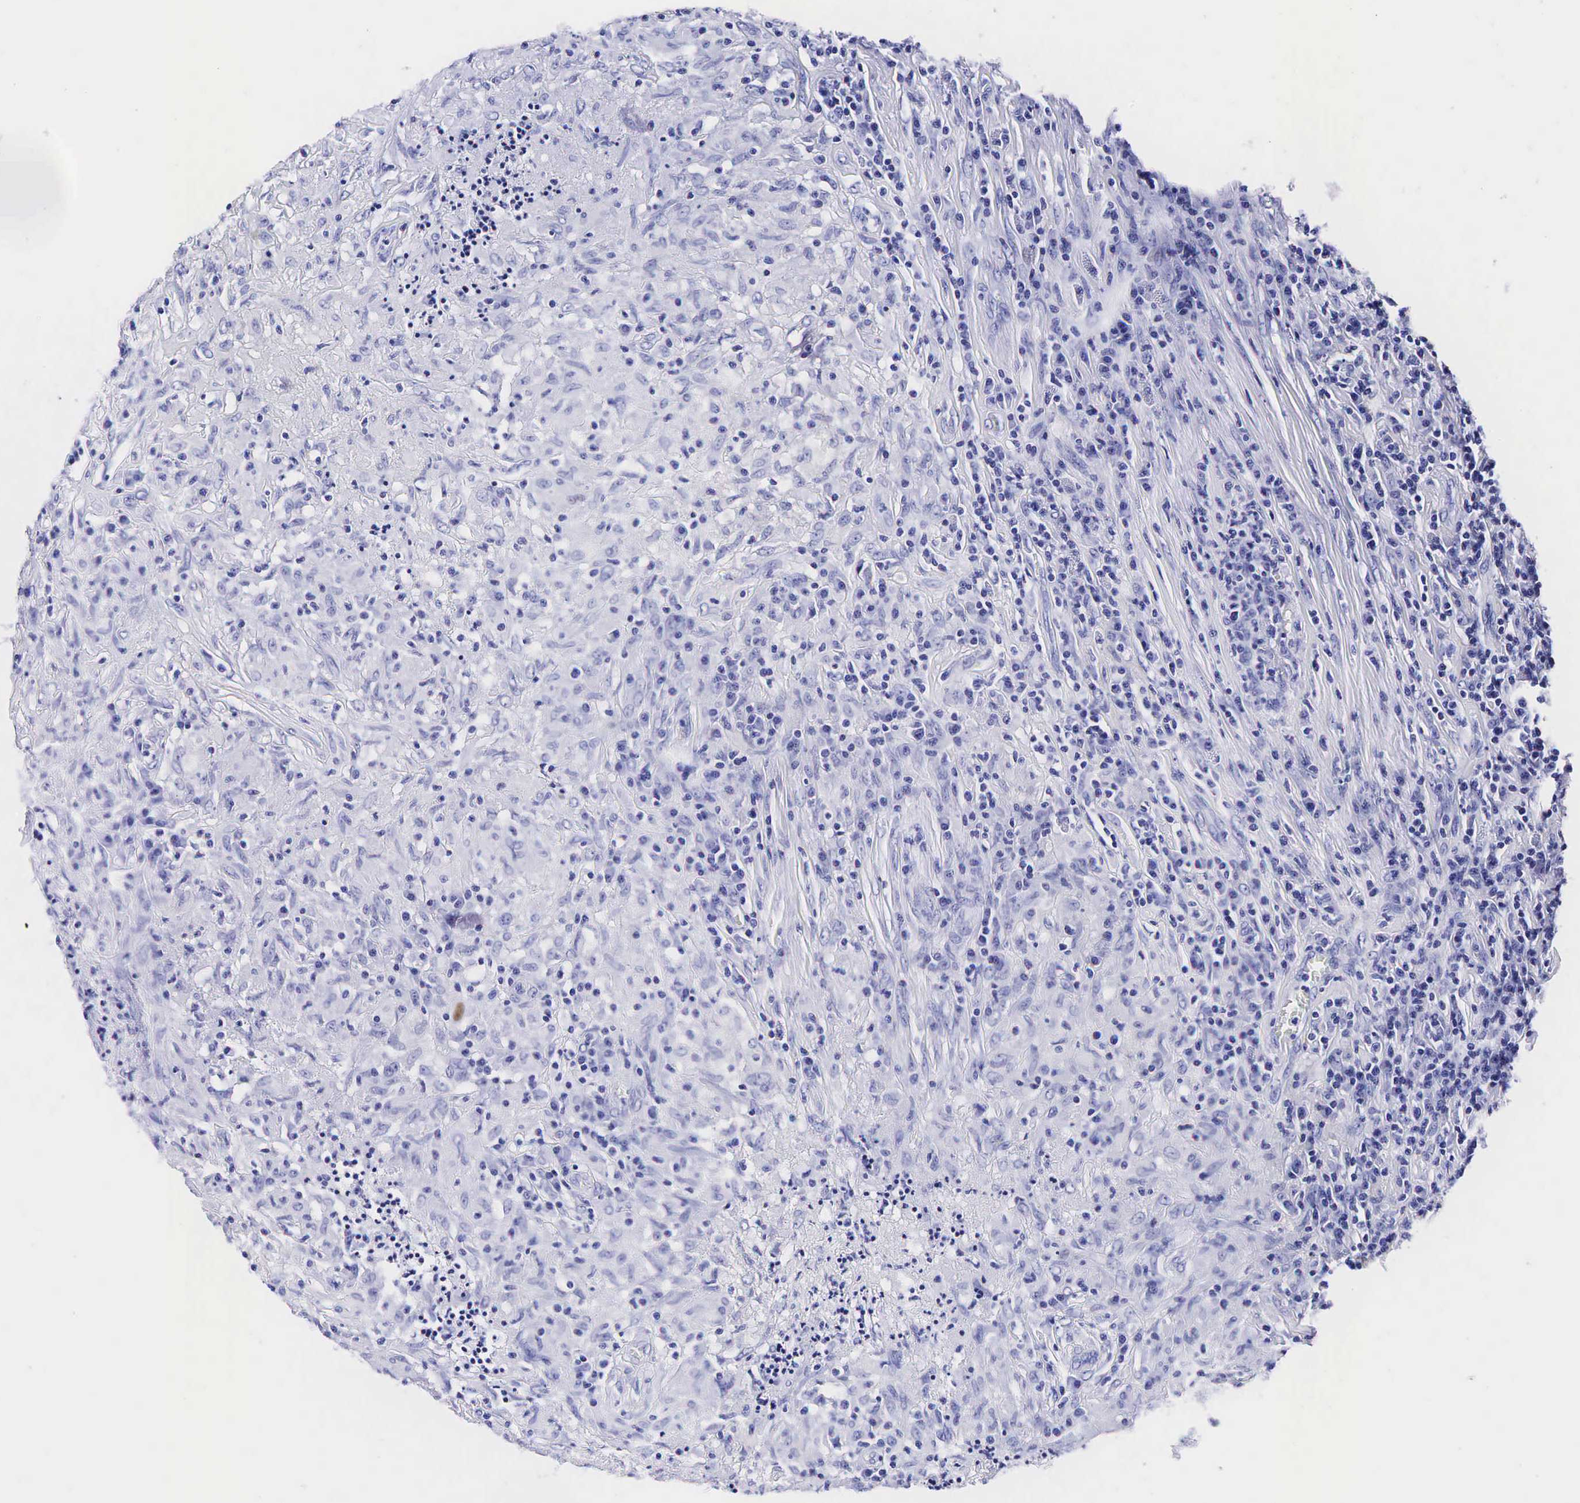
{"staining": {"intensity": "negative", "quantity": "none", "location": "none"}, "tissue": "testis cancer", "cell_type": "Tumor cells", "image_type": "cancer", "snomed": [{"axis": "morphology", "description": "Seminoma, NOS"}, {"axis": "topography", "description": "Testis"}], "caption": "Tumor cells are negative for protein expression in human testis cancer (seminoma).", "gene": "TG", "patient": {"sex": "male", "age": 34}}